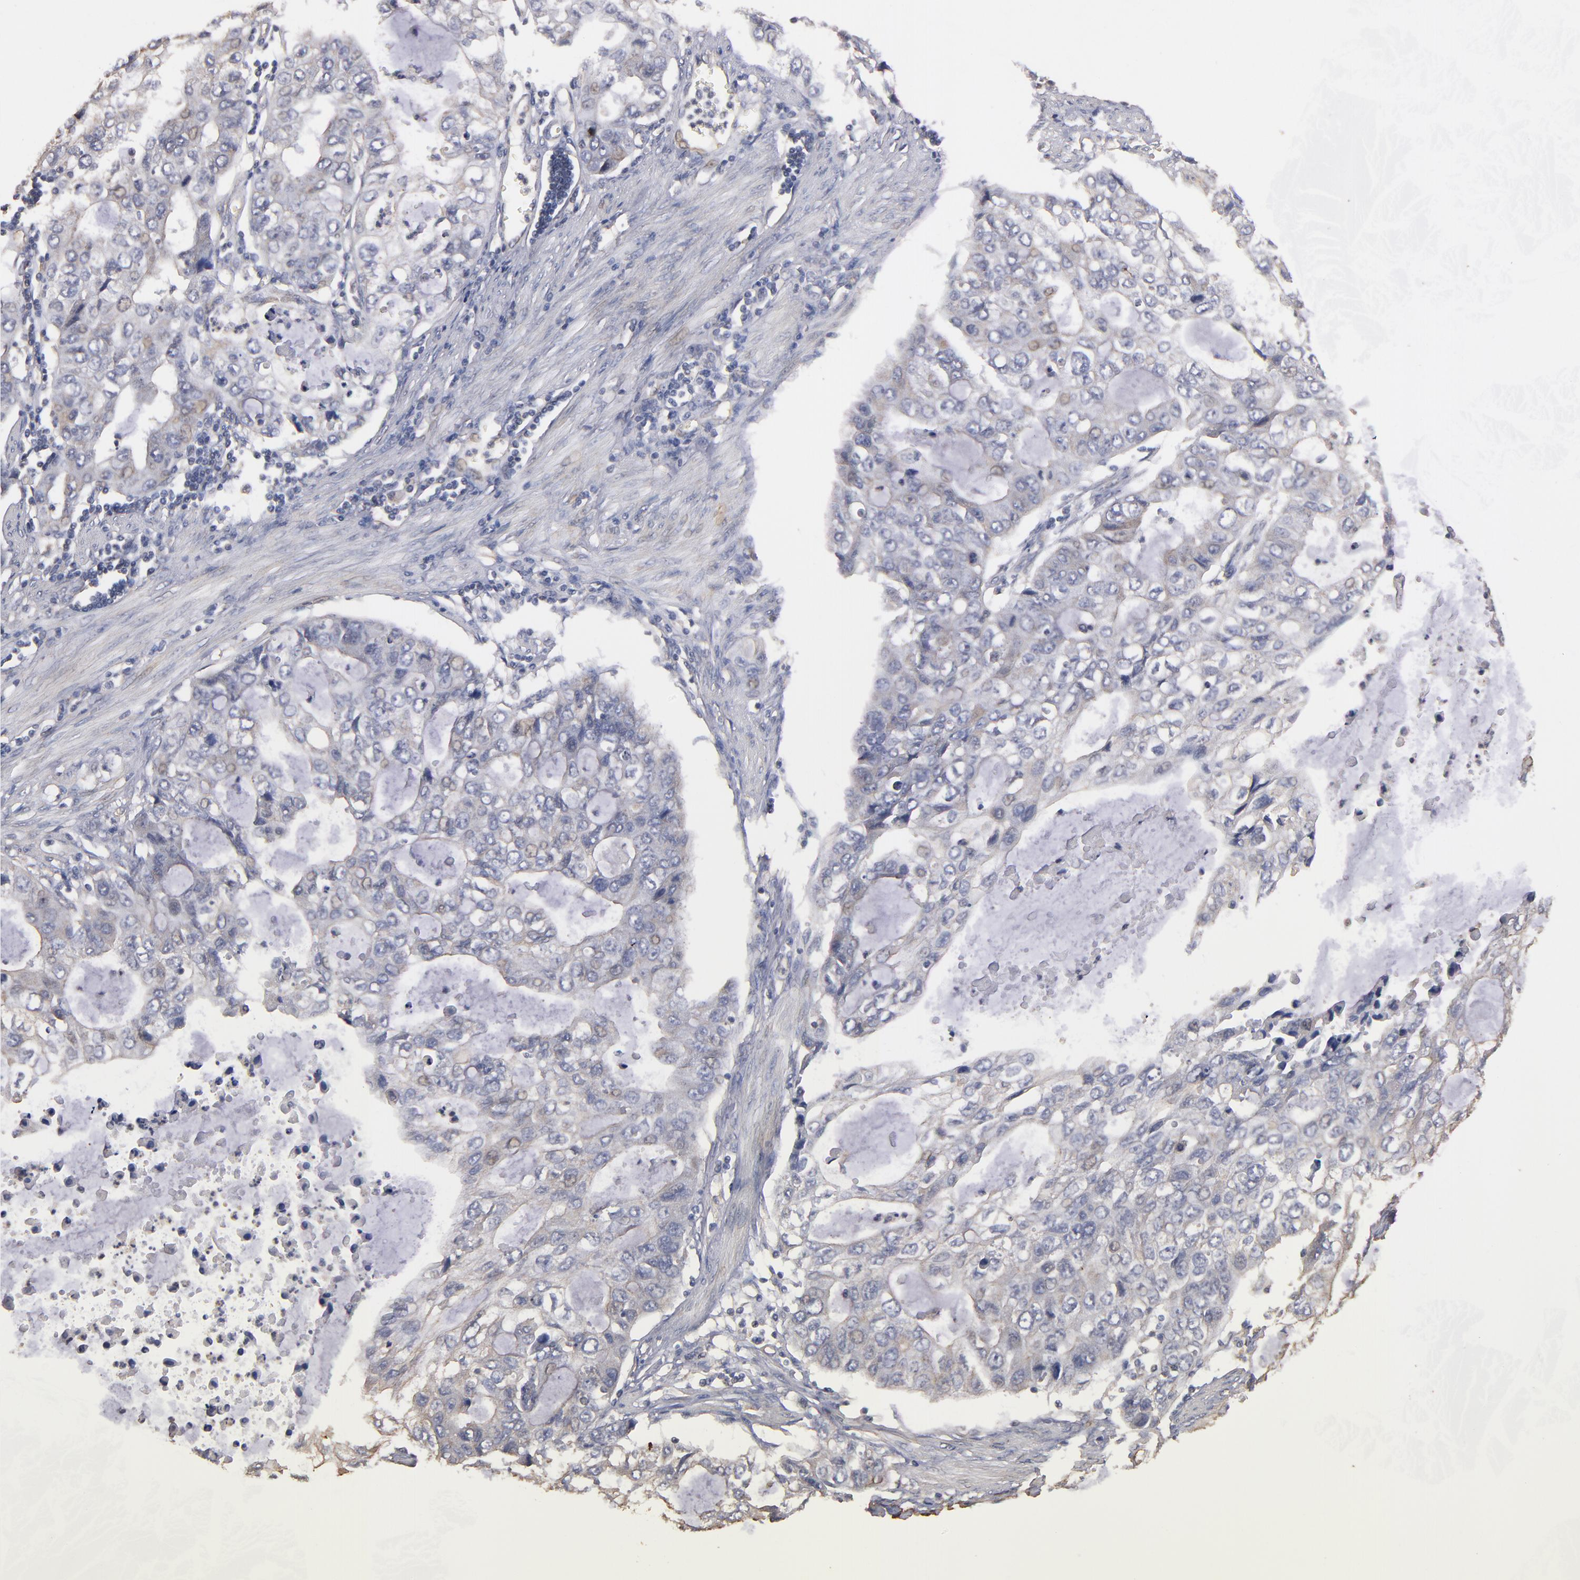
{"staining": {"intensity": "weak", "quantity": "<25%", "location": "cytoplasmic/membranous,nuclear"}, "tissue": "stomach cancer", "cell_type": "Tumor cells", "image_type": "cancer", "snomed": [{"axis": "morphology", "description": "Adenocarcinoma, NOS"}, {"axis": "topography", "description": "Stomach, upper"}], "caption": "This photomicrograph is of stomach cancer (adenocarcinoma) stained with IHC to label a protein in brown with the nuclei are counter-stained blue. There is no positivity in tumor cells.", "gene": "DMD", "patient": {"sex": "female", "age": 52}}